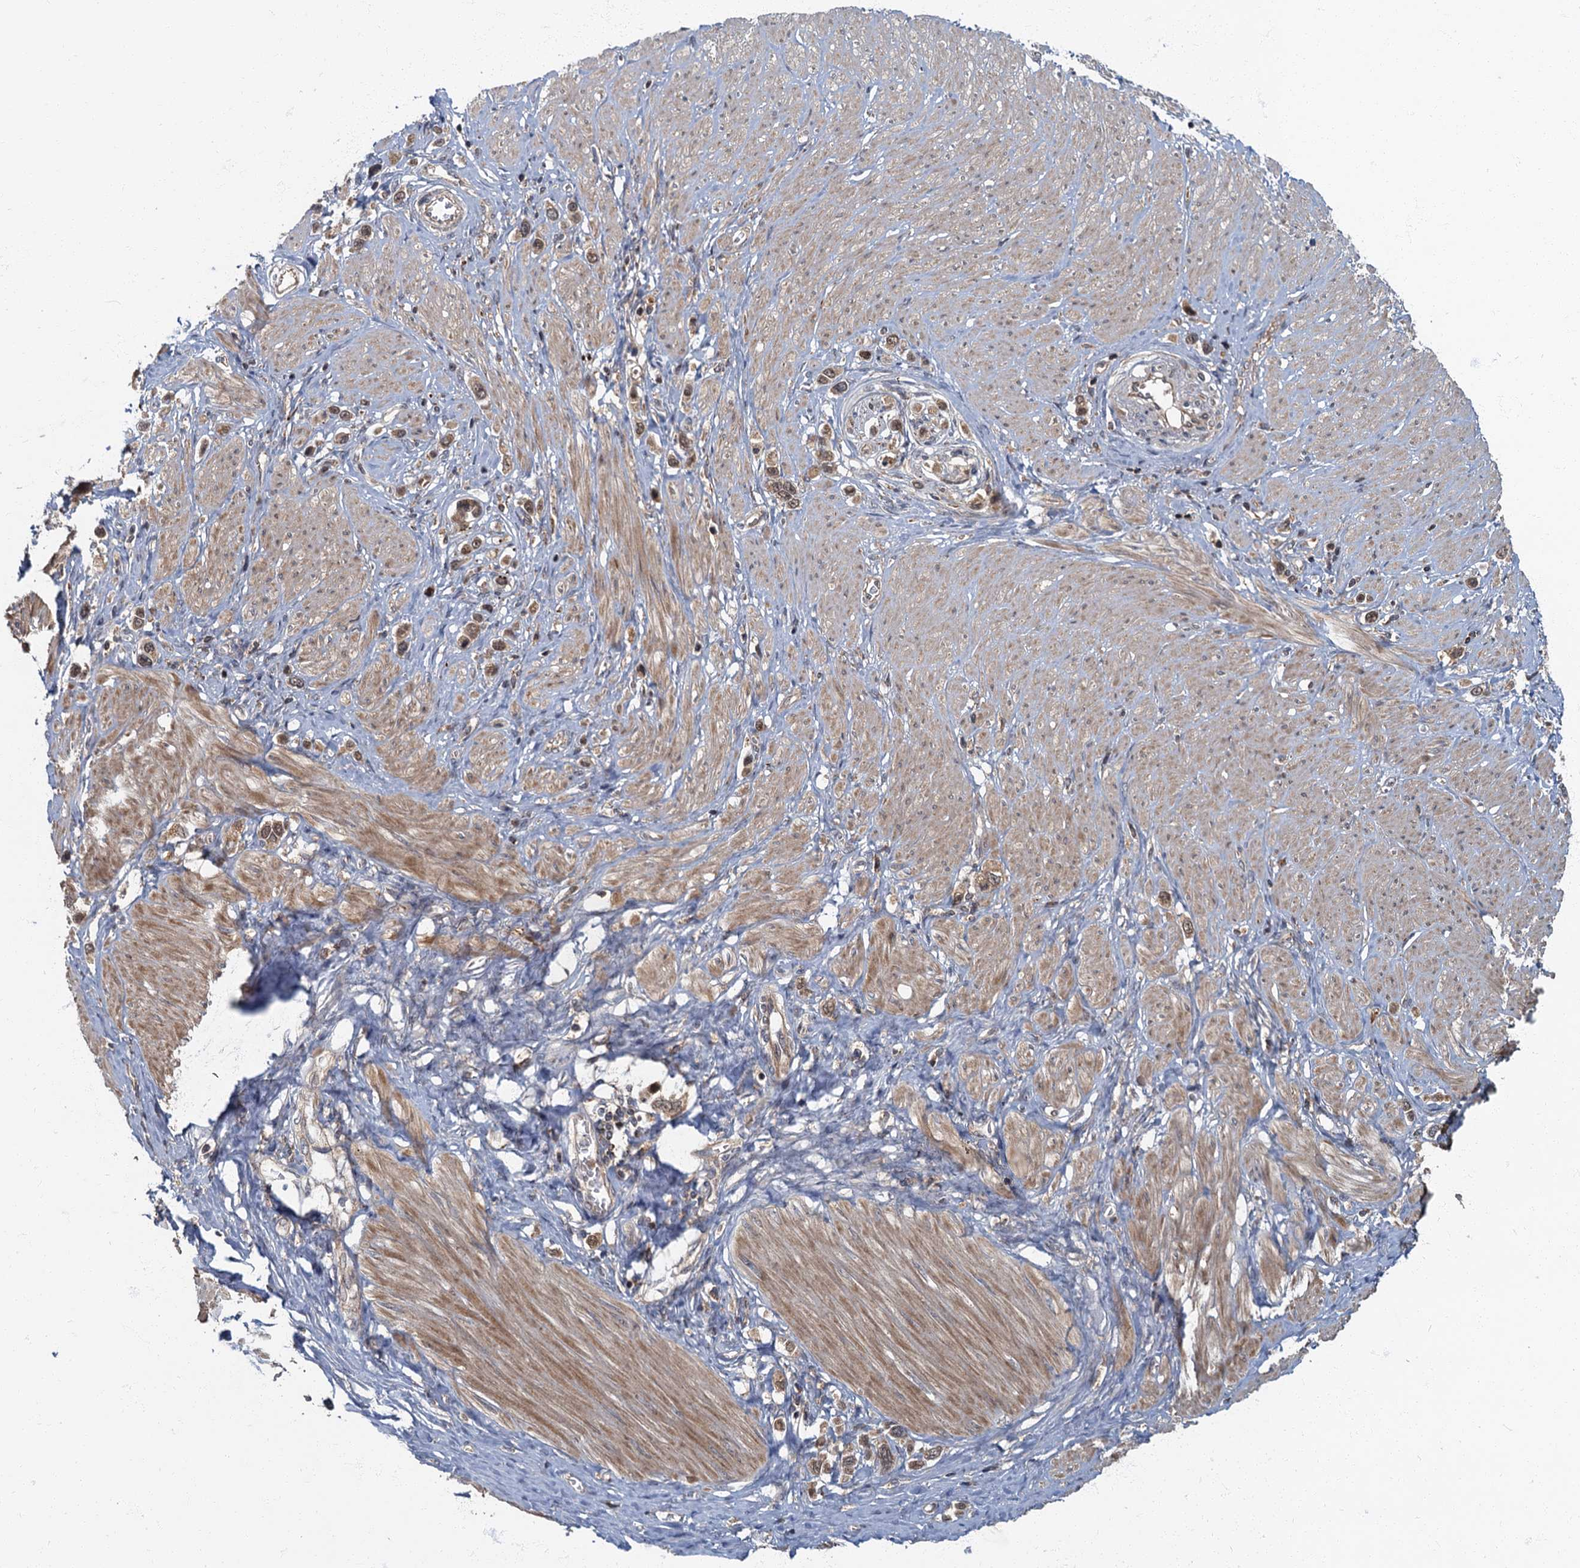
{"staining": {"intensity": "moderate", "quantity": ">75%", "location": "cytoplasmic/membranous"}, "tissue": "stomach cancer", "cell_type": "Tumor cells", "image_type": "cancer", "snomed": [{"axis": "morphology", "description": "Adenocarcinoma, NOS"}, {"axis": "topography", "description": "Stomach"}], "caption": "This histopathology image demonstrates immunohistochemistry (IHC) staining of stomach adenocarcinoma, with medium moderate cytoplasmic/membranous staining in approximately >75% of tumor cells.", "gene": "SLC11A2", "patient": {"sex": "female", "age": 65}}